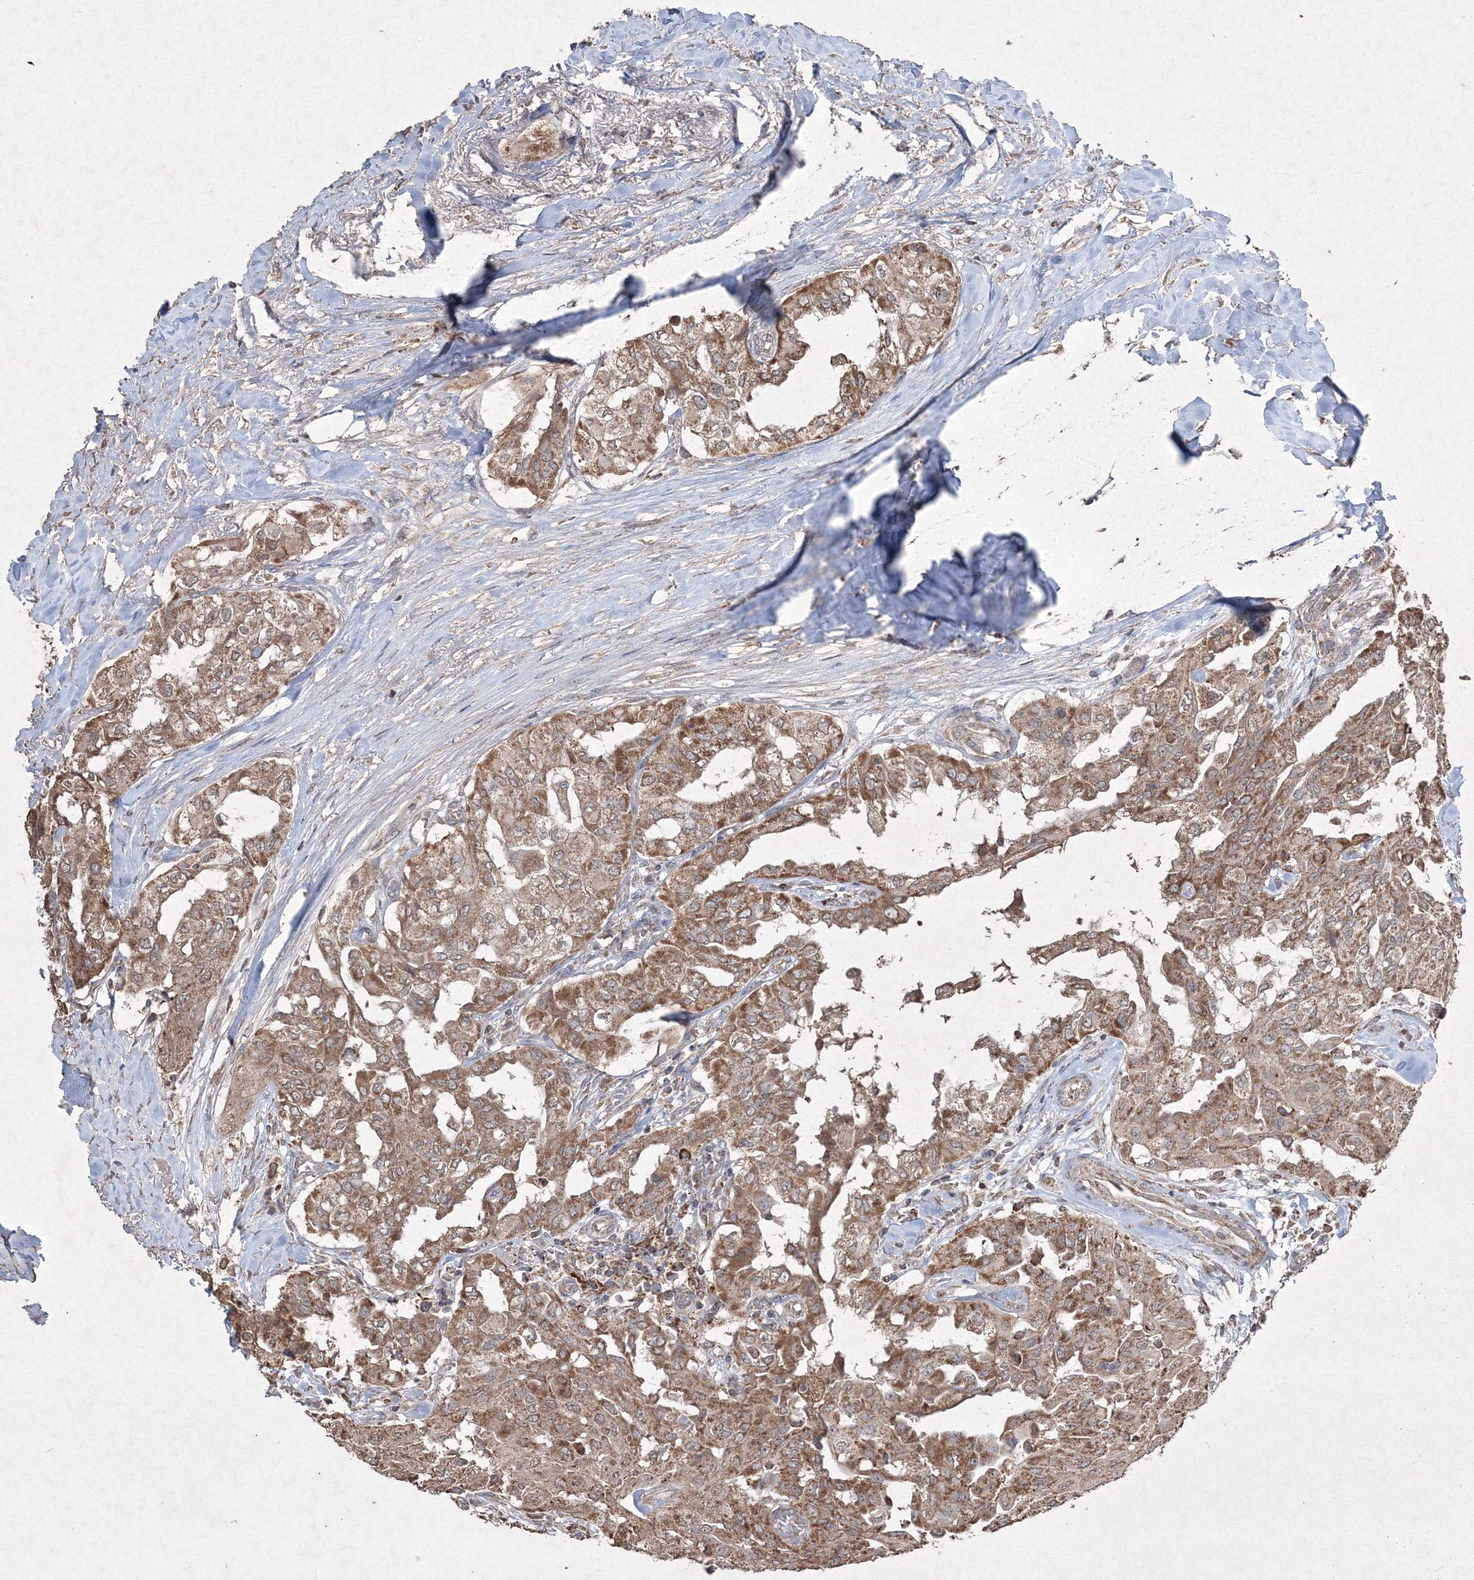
{"staining": {"intensity": "moderate", "quantity": ">75%", "location": "cytoplasmic/membranous"}, "tissue": "thyroid cancer", "cell_type": "Tumor cells", "image_type": "cancer", "snomed": [{"axis": "morphology", "description": "Papillary adenocarcinoma, NOS"}, {"axis": "topography", "description": "Thyroid gland"}], "caption": "Thyroid cancer stained with a protein marker exhibits moderate staining in tumor cells.", "gene": "GRSF1", "patient": {"sex": "female", "age": 59}}